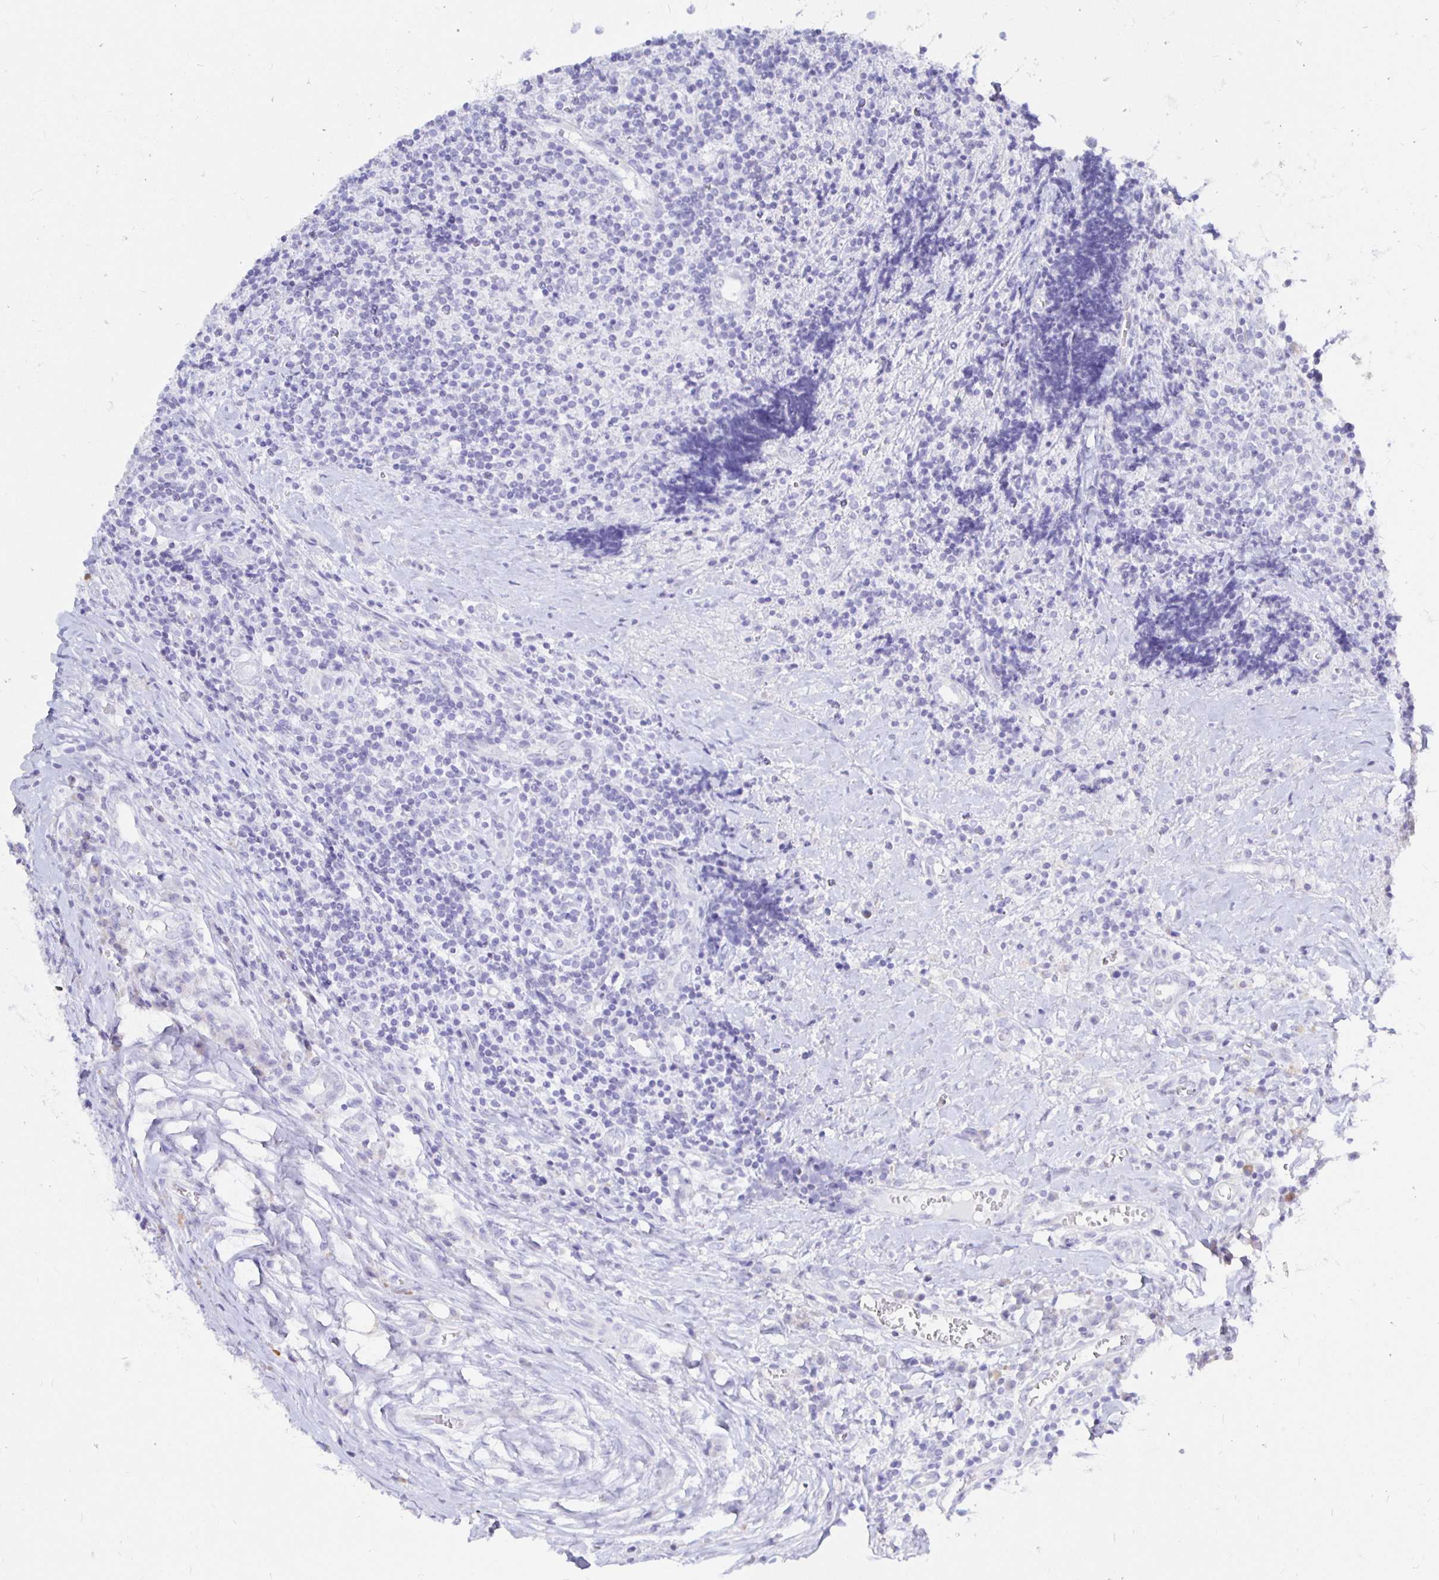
{"staining": {"intensity": "negative", "quantity": "none", "location": "none"}, "tissue": "lymphoma", "cell_type": "Tumor cells", "image_type": "cancer", "snomed": [{"axis": "morphology", "description": "Hodgkin's disease, NOS"}, {"axis": "topography", "description": "Thymus, NOS"}], "caption": "This is an IHC histopathology image of lymphoma. There is no positivity in tumor cells.", "gene": "UMOD", "patient": {"sex": "female", "age": 17}}